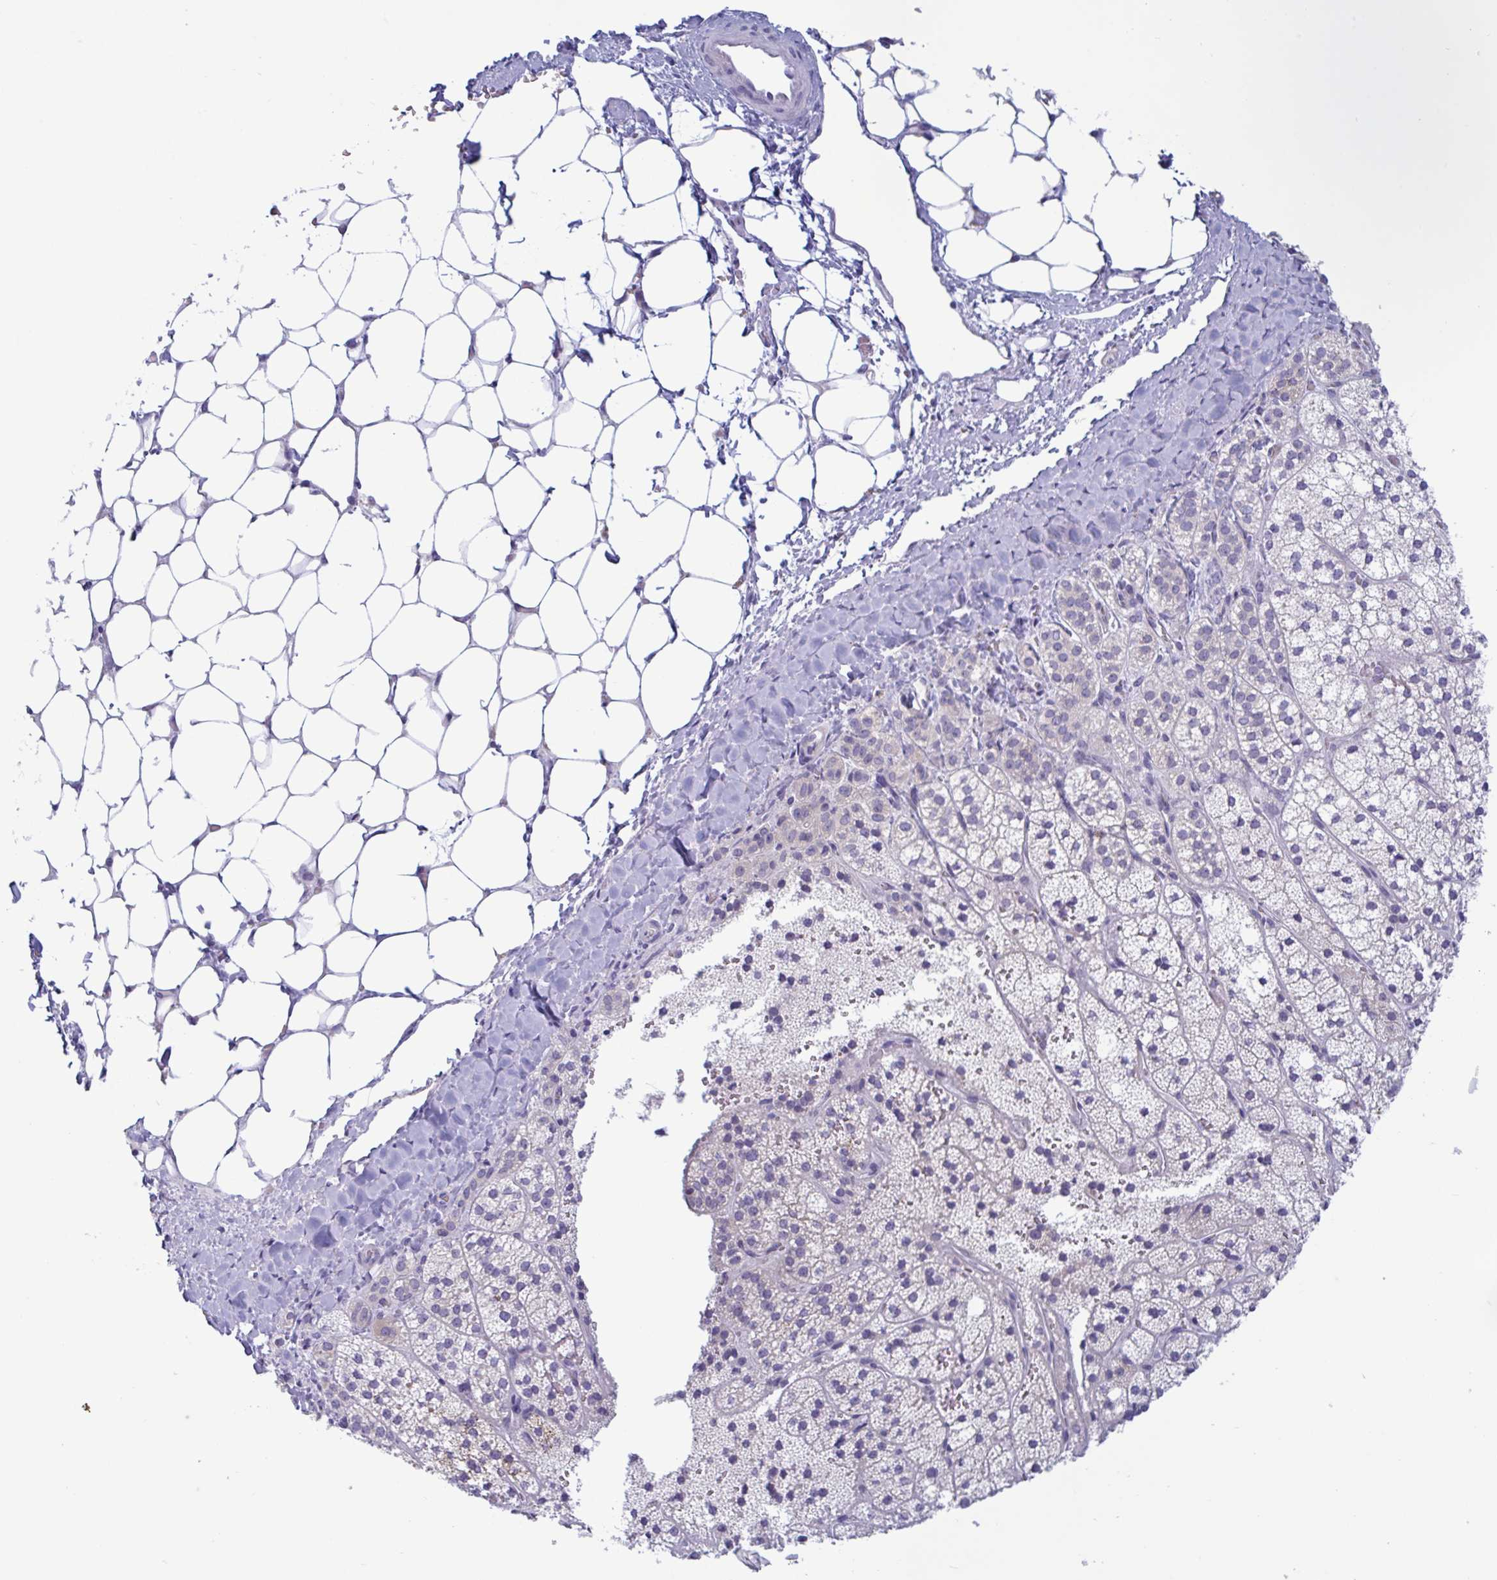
{"staining": {"intensity": "moderate", "quantity": "25%-75%", "location": "cytoplasmic/membranous"}, "tissue": "adrenal gland", "cell_type": "Glandular cells", "image_type": "normal", "snomed": [{"axis": "morphology", "description": "Normal tissue, NOS"}, {"axis": "topography", "description": "Adrenal gland"}], "caption": "Moderate cytoplasmic/membranous protein positivity is seen in approximately 25%-75% of glandular cells in adrenal gland. (DAB (3,3'-diaminobenzidine) = brown stain, brightfield microscopy at high magnification).", "gene": "NAA30", "patient": {"sex": "male", "age": 53}}